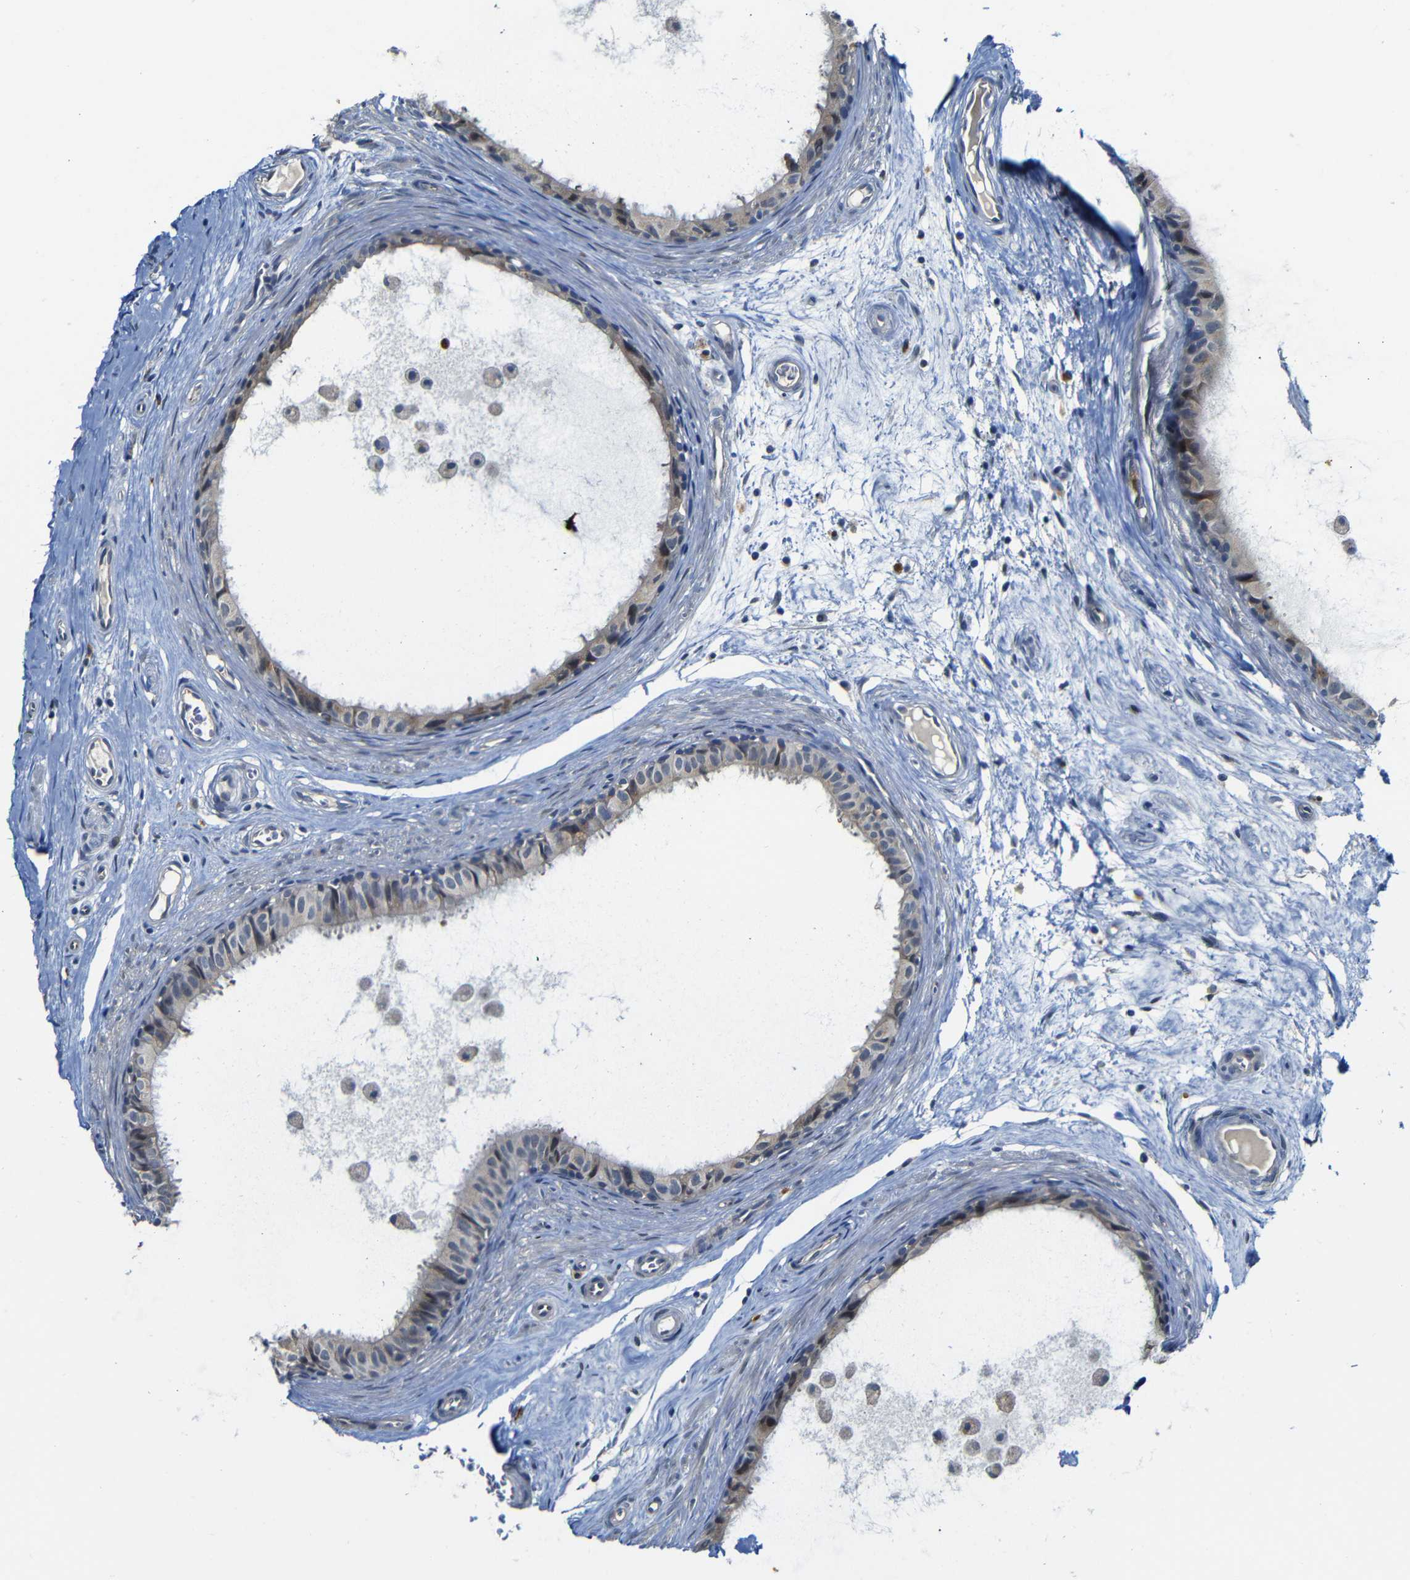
{"staining": {"intensity": "moderate", "quantity": "25%-75%", "location": "cytoplasmic/membranous"}, "tissue": "epididymis", "cell_type": "Glandular cells", "image_type": "normal", "snomed": [{"axis": "morphology", "description": "Normal tissue, NOS"}, {"axis": "morphology", "description": "Inflammation, NOS"}, {"axis": "topography", "description": "Epididymis"}], "caption": "This photomicrograph shows IHC staining of normal human epididymis, with medium moderate cytoplasmic/membranous staining in approximately 25%-75% of glandular cells.", "gene": "FURIN", "patient": {"sex": "male", "age": 85}}